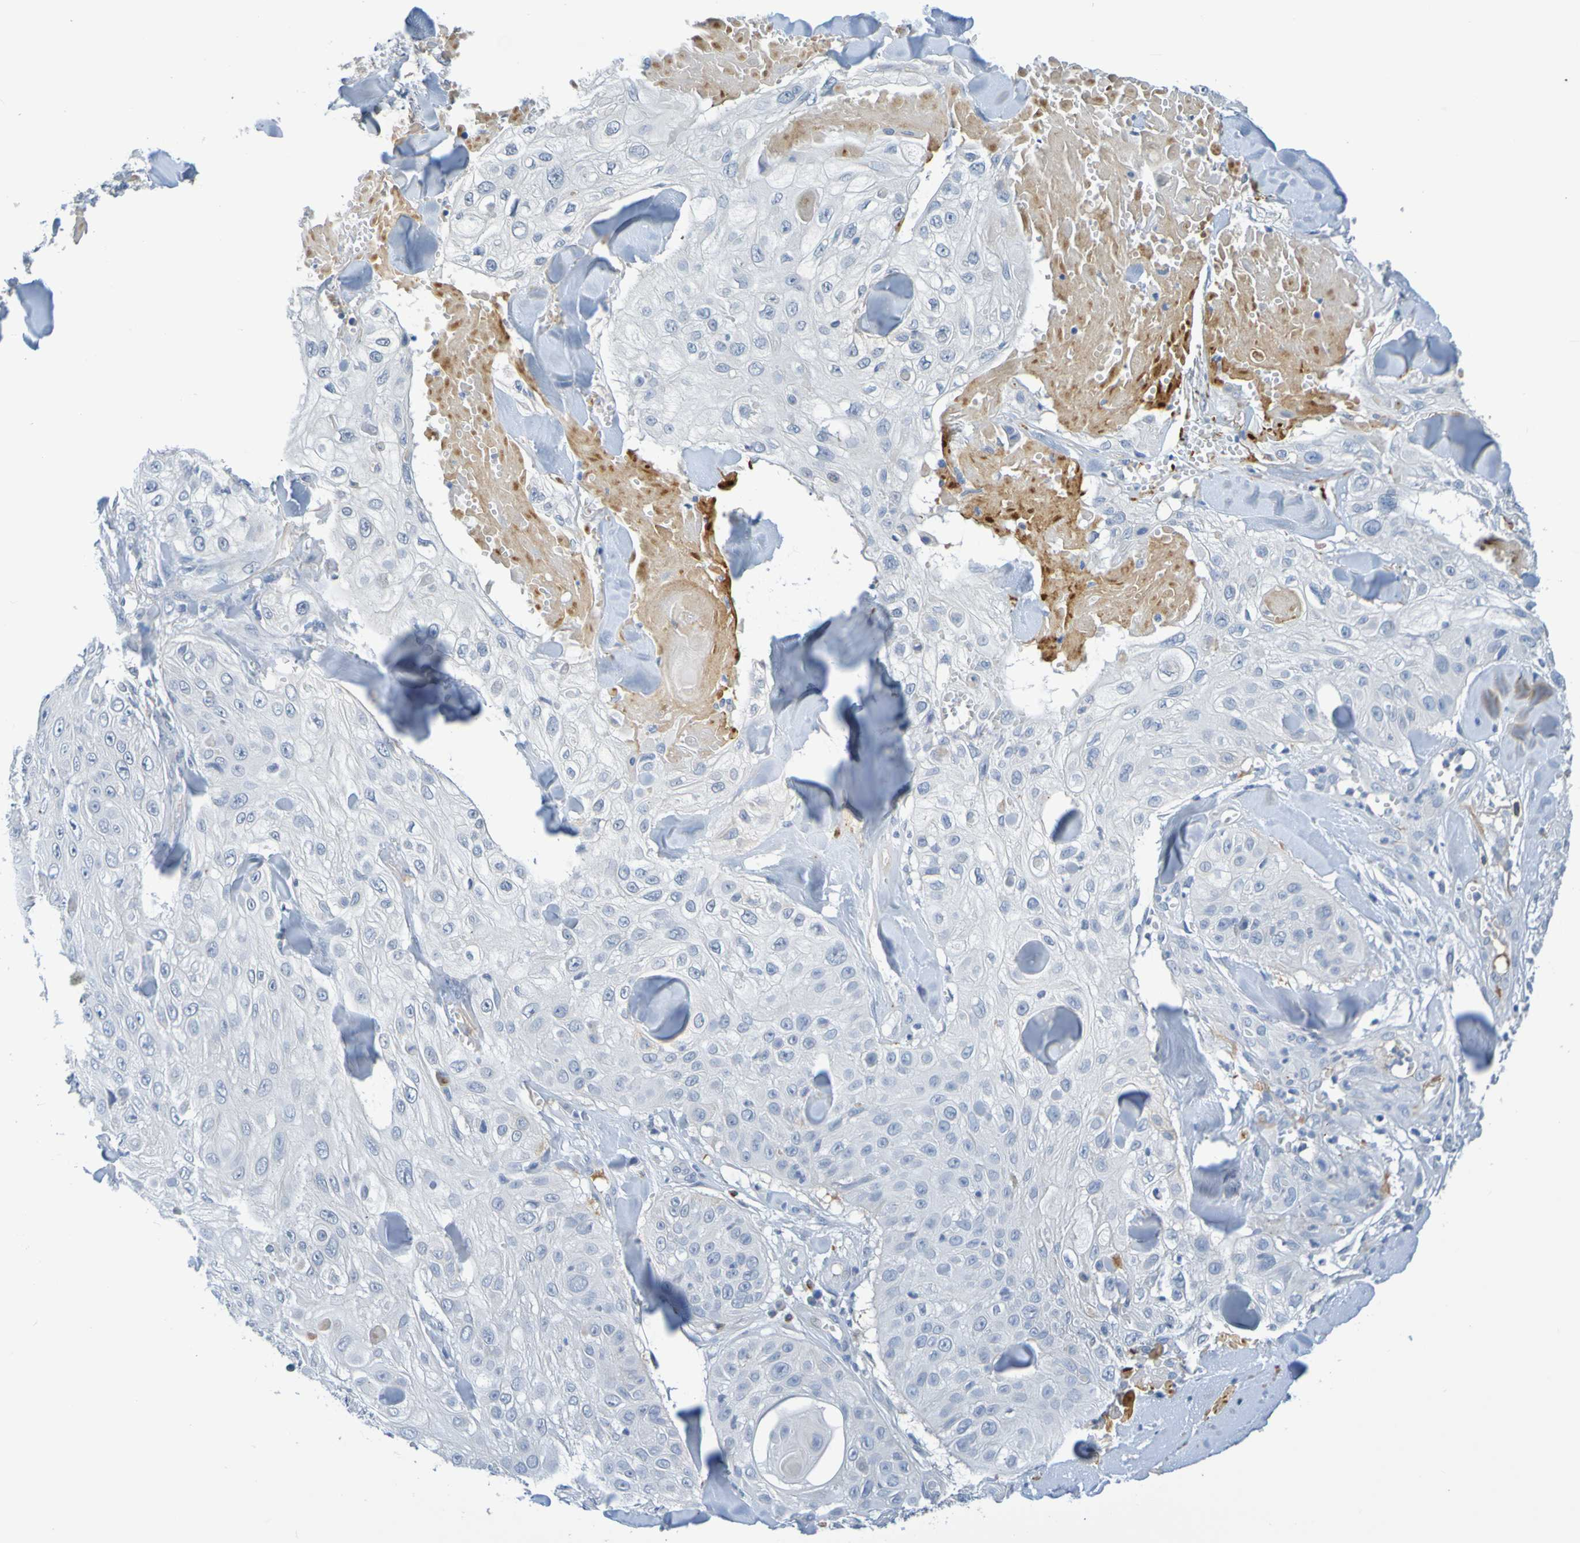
{"staining": {"intensity": "negative", "quantity": "none", "location": "none"}, "tissue": "skin cancer", "cell_type": "Tumor cells", "image_type": "cancer", "snomed": [{"axis": "morphology", "description": "Squamous cell carcinoma, NOS"}, {"axis": "topography", "description": "Skin"}], "caption": "An IHC image of squamous cell carcinoma (skin) is shown. There is no staining in tumor cells of squamous cell carcinoma (skin).", "gene": "IL10", "patient": {"sex": "male", "age": 86}}